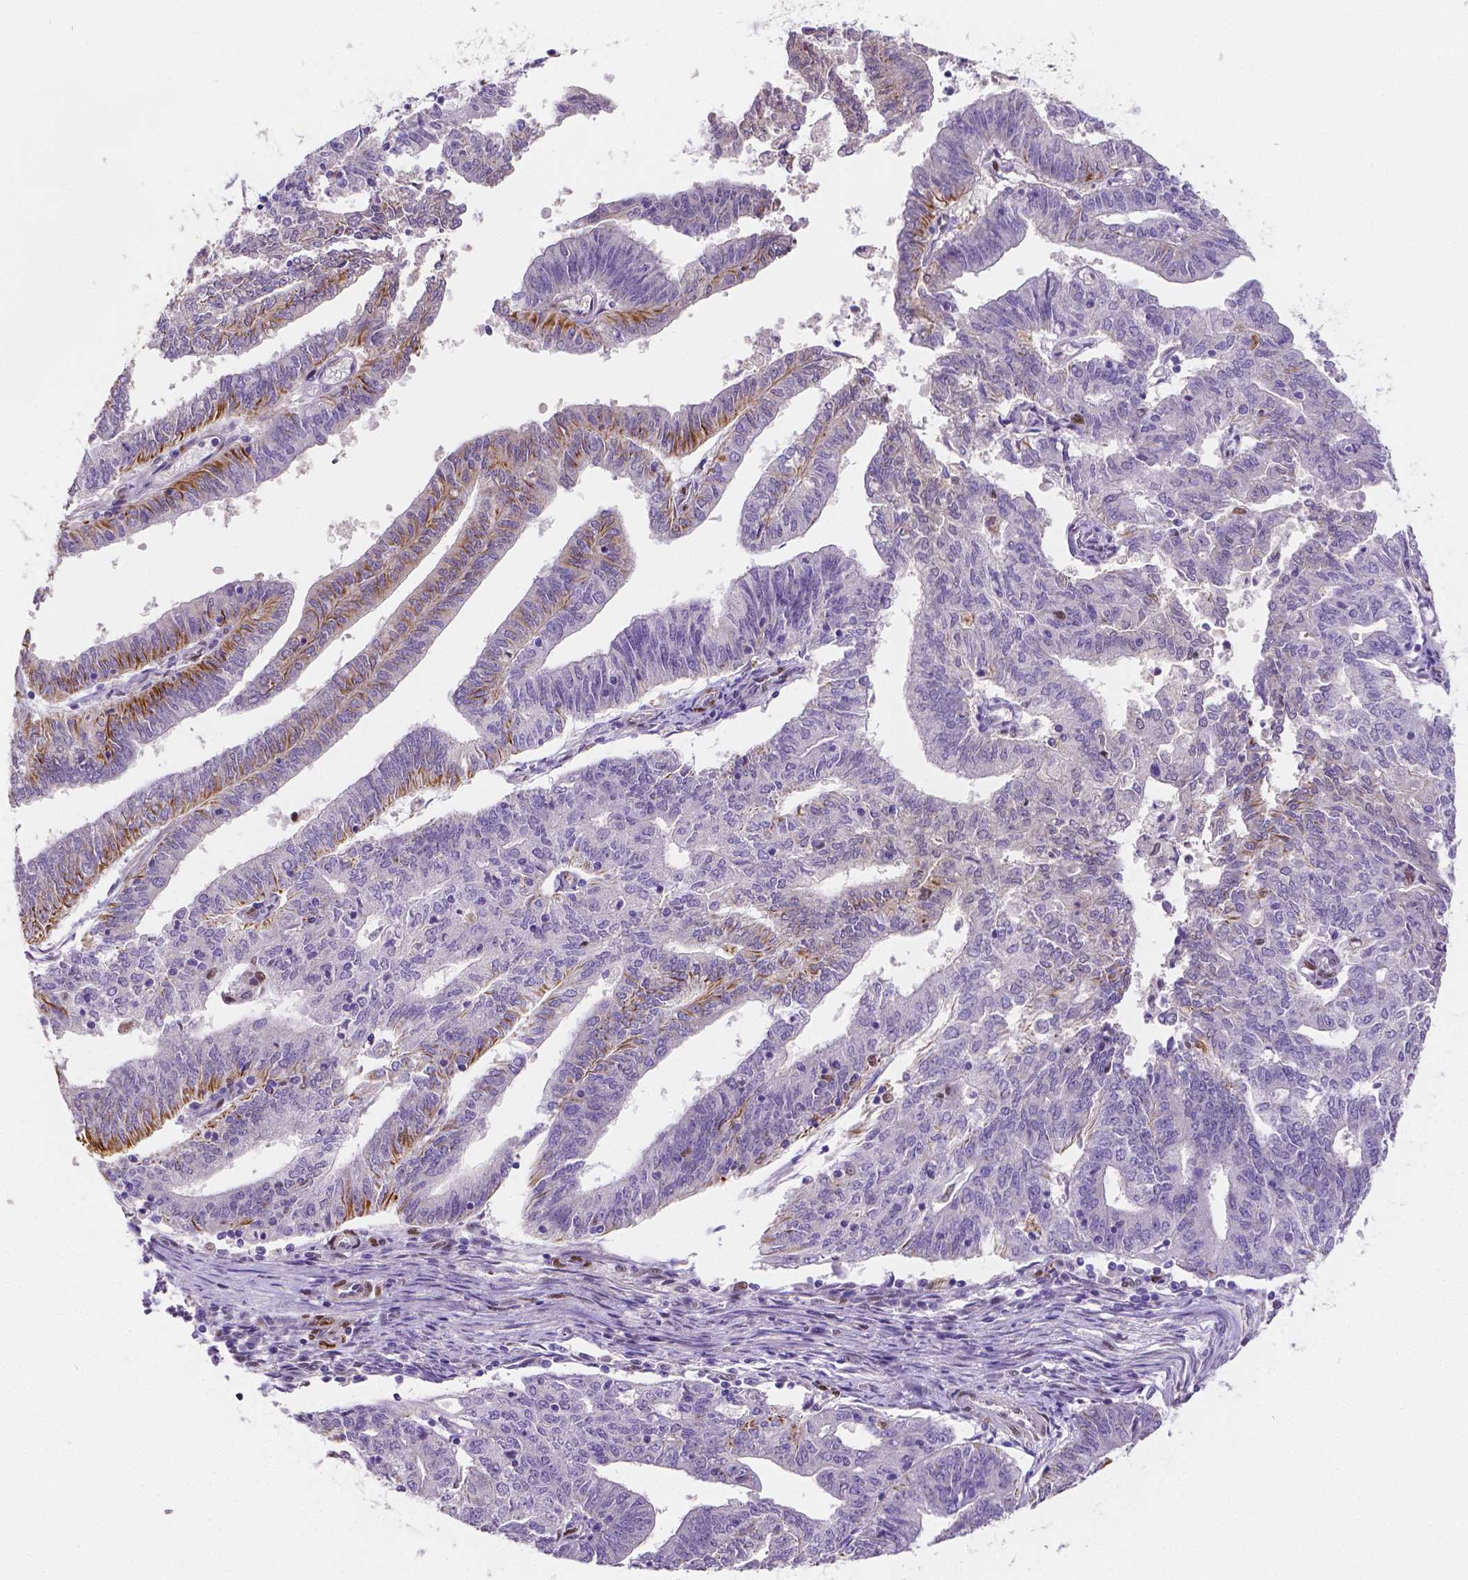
{"staining": {"intensity": "moderate", "quantity": "<25%", "location": "cytoplasmic/membranous"}, "tissue": "endometrial cancer", "cell_type": "Tumor cells", "image_type": "cancer", "snomed": [{"axis": "morphology", "description": "Adenocarcinoma, NOS"}, {"axis": "topography", "description": "Endometrium"}], "caption": "DAB (3,3'-diaminobenzidine) immunohistochemical staining of human endometrial cancer shows moderate cytoplasmic/membranous protein positivity in approximately <25% of tumor cells. The protein of interest is shown in brown color, while the nuclei are stained blue.", "gene": "MEF2C", "patient": {"sex": "female", "age": 82}}